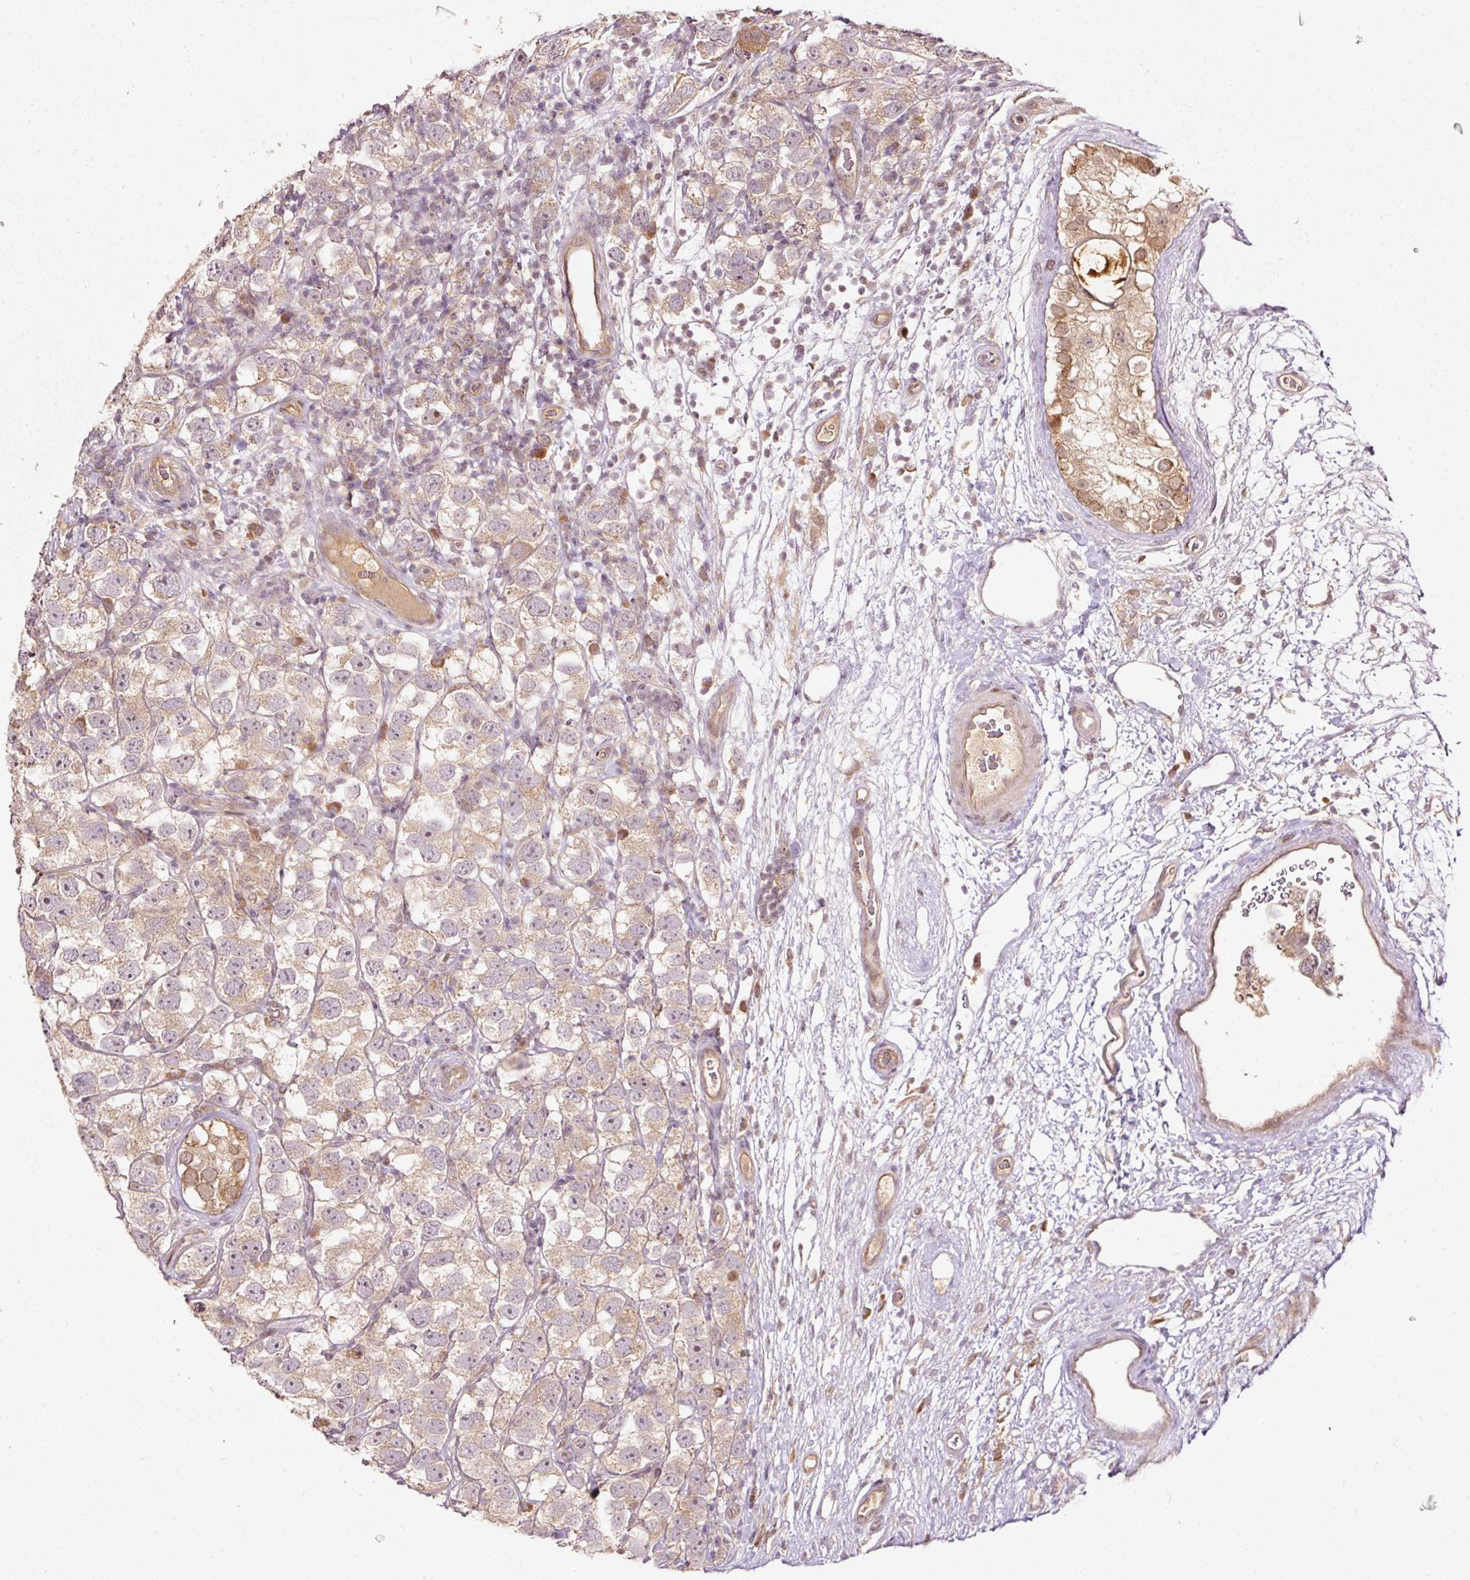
{"staining": {"intensity": "weak", "quantity": ">75%", "location": "cytoplasmic/membranous,nuclear"}, "tissue": "testis cancer", "cell_type": "Tumor cells", "image_type": "cancer", "snomed": [{"axis": "morphology", "description": "Seminoma, NOS"}, {"axis": "topography", "description": "Testis"}], "caption": "Protein expression analysis of testis cancer (seminoma) demonstrates weak cytoplasmic/membranous and nuclear positivity in about >75% of tumor cells.", "gene": "PCDHB1", "patient": {"sex": "male", "age": 26}}